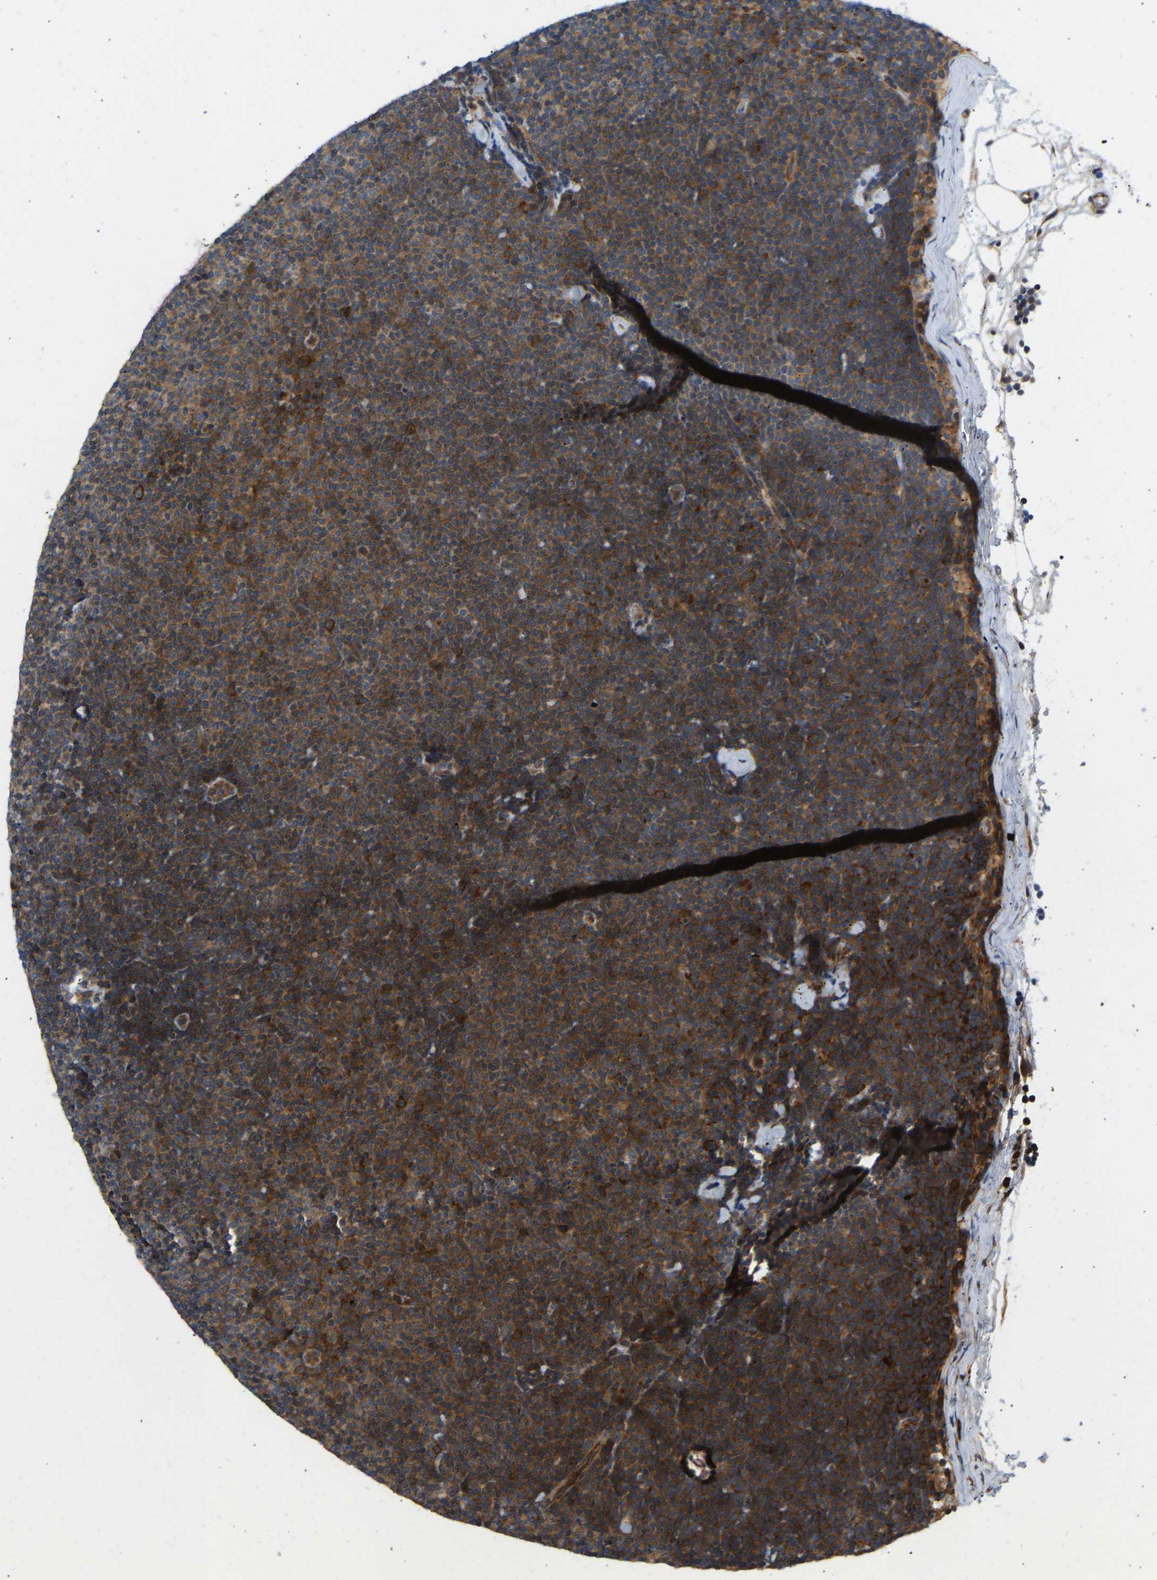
{"staining": {"intensity": "moderate", "quantity": ">75%", "location": "cytoplasmic/membranous"}, "tissue": "lymphoma", "cell_type": "Tumor cells", "image_type": "cancer", "snomed": [{"axis": "morphology", "description": "Malignant lymphoma, non-Hodgkin's type, Low grade"}, {"axis": "topography", "description": "Lymph node"}], "caption": "Lymphoma tissue reveals moderate cytoplasmic/membranous expression in approximately >75% of tumor cells, visualized by immunohistochemistry.", "gene": "RASGRF2", "patient": {"sex": "female", "age": 53}}